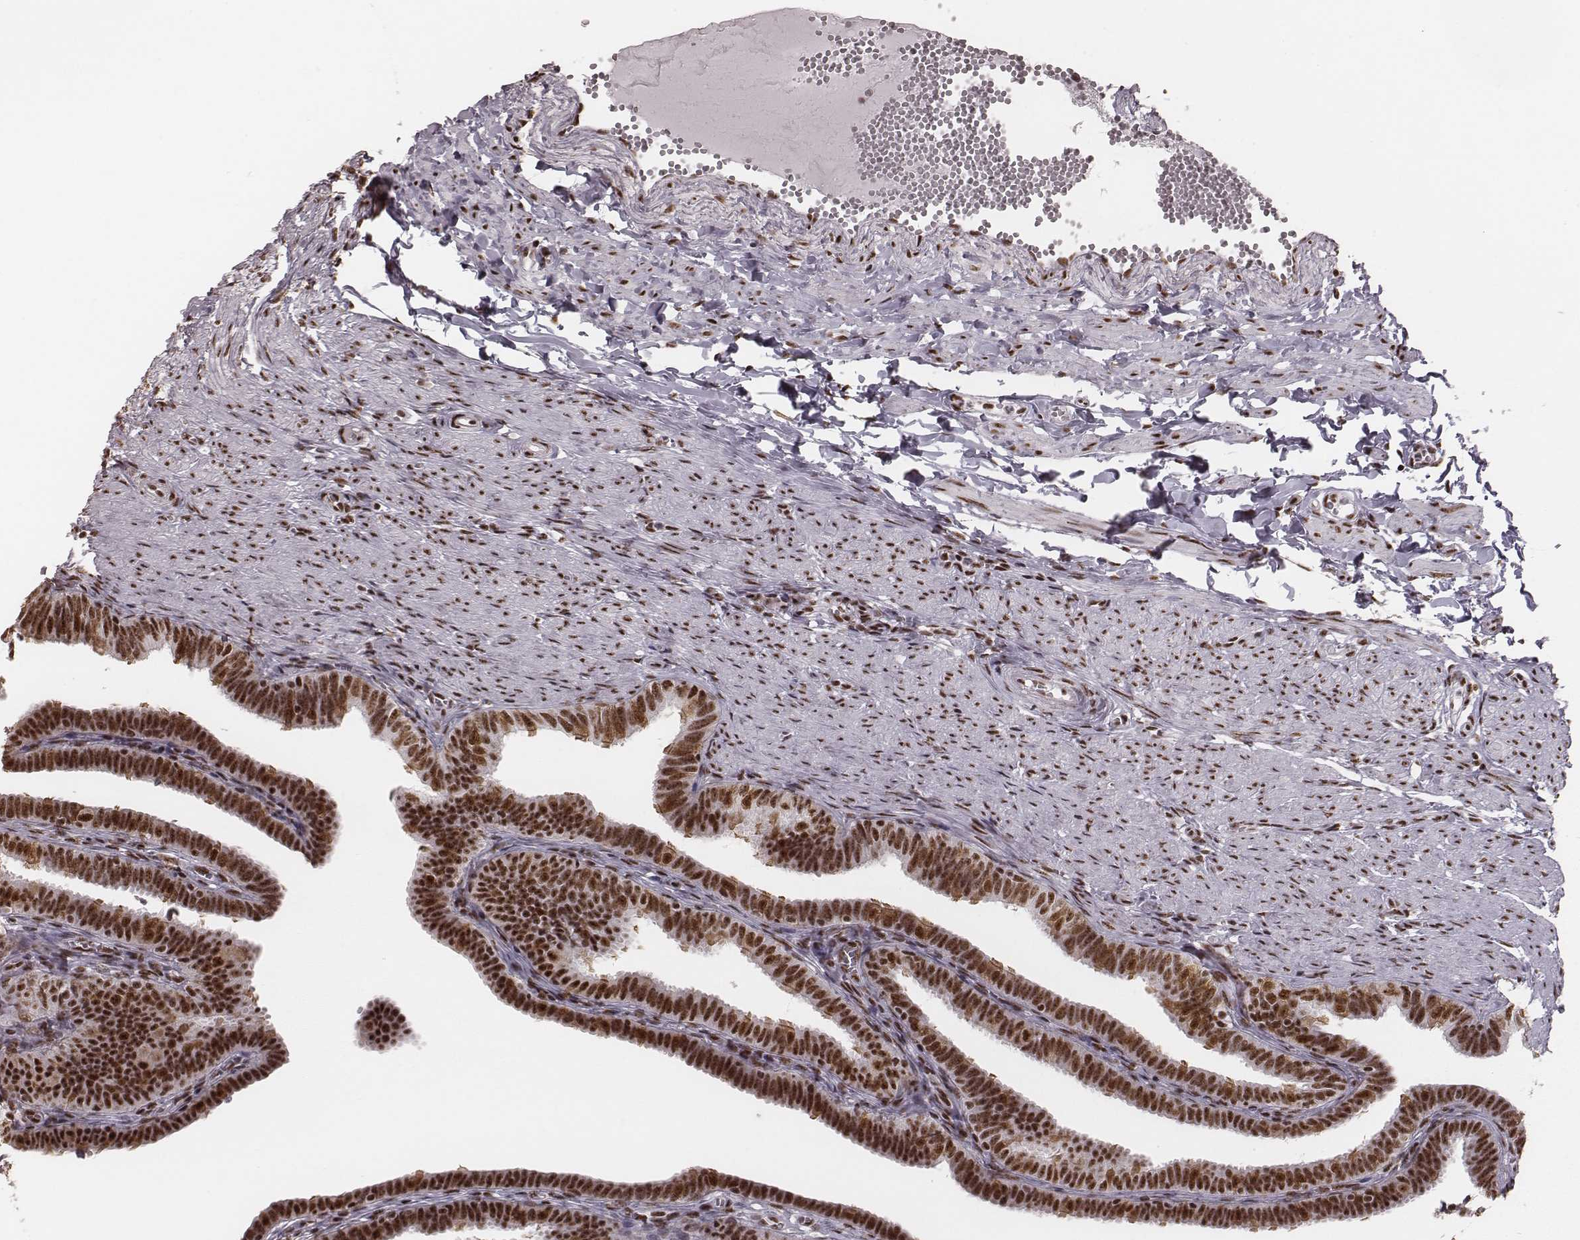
{"staining": {"intensity": "strong", "quantity": ">75%", "location": "nuclear"}, "tissue": "fallopian tube", "cell_type": "Glandular cells", "image_type": "normal", "snomed": [{"axis": "morphology", "description": "Normal tissue, NOS"}, {"axis": "topography", "description": "Fallopian tube"}], "caption": "High-power microscopy captured an immunohistochemistry (IHC) histopathology image of benign fallopian tube, revealing strong nuclear expression in approximately >75% of glandular cells.", "gene": "LUC7L", "patient": {"sex": "female", "age": 25}}